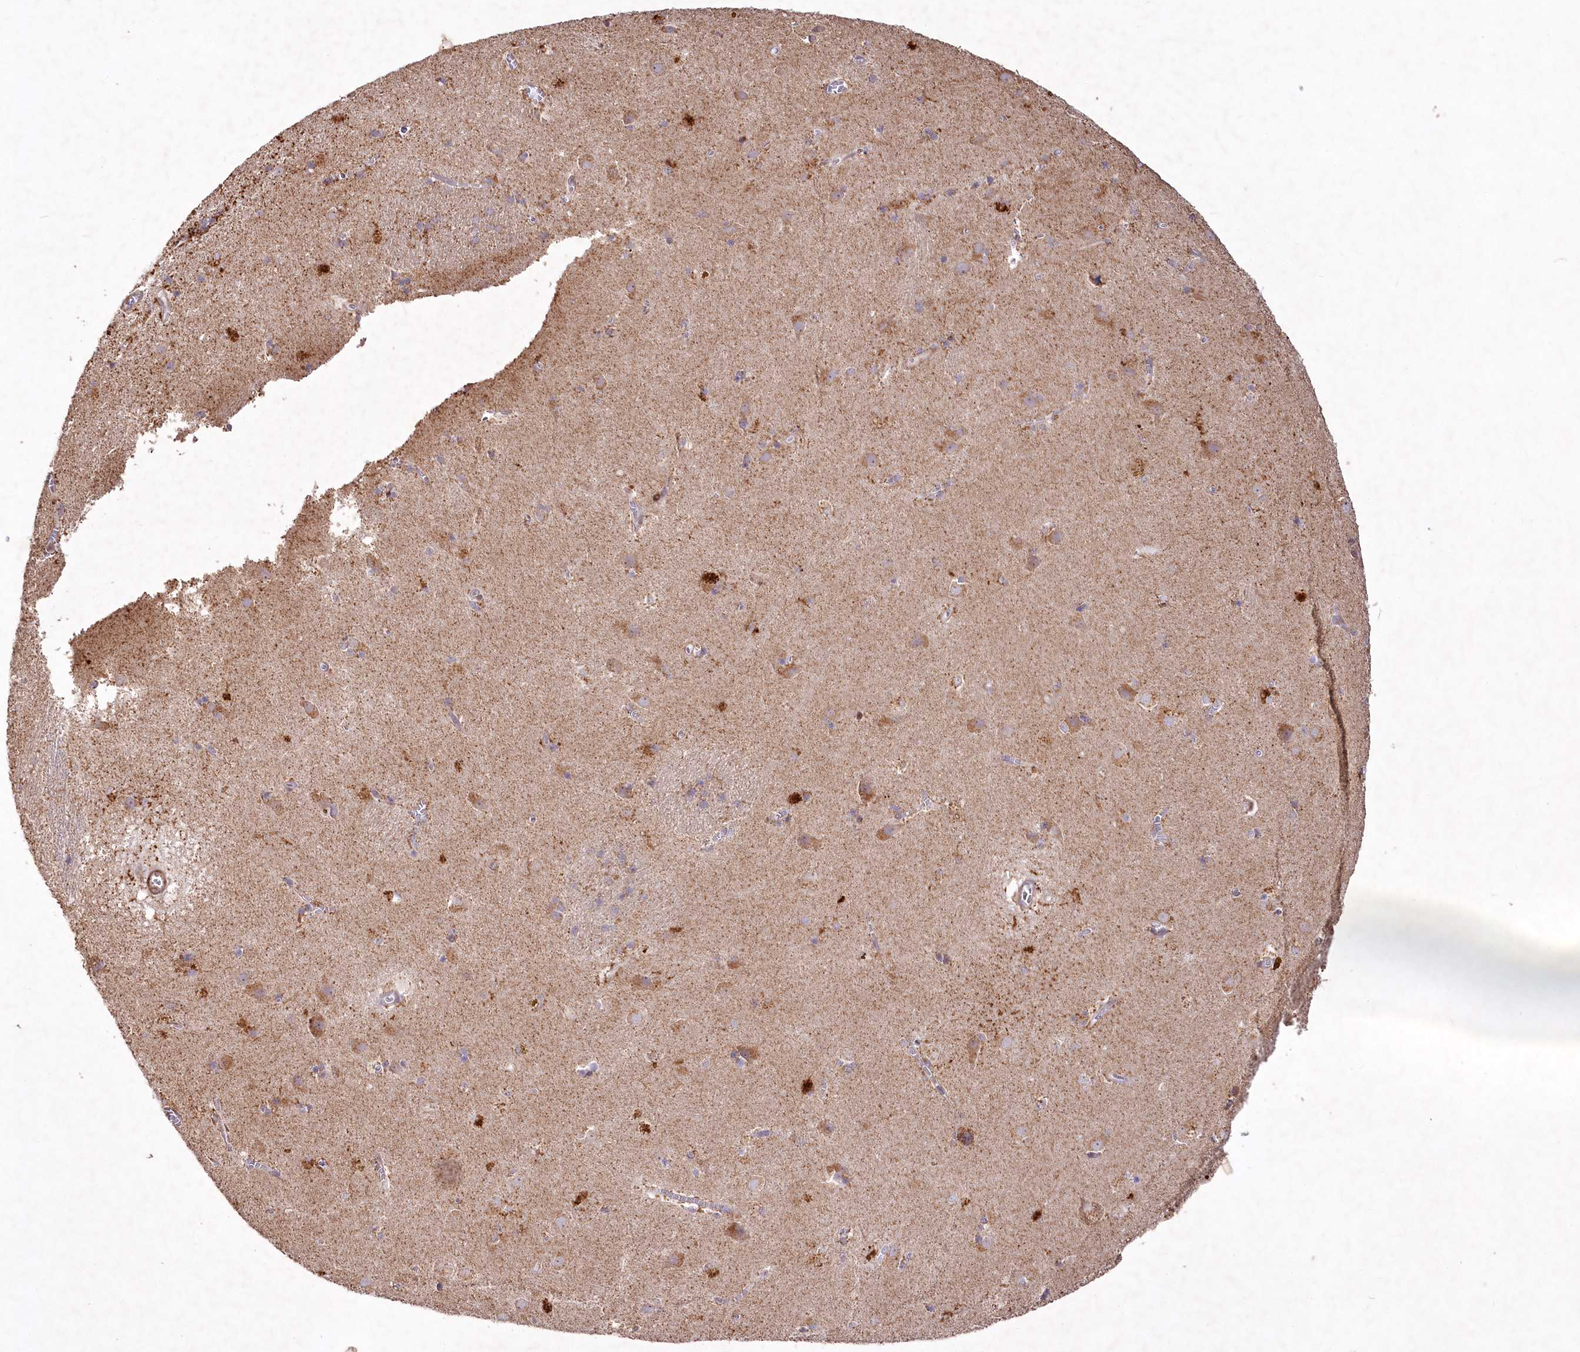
{"staining": {"intensity": "negative", "quantity": "none", "location": "none"}, "tissue": "caudate", "cell_type": "Glial cells", "image_type": "normal", "snomed": [{"axis": "morphology", "description": "Normal tissue, NOS"}, {"axis": "topography", "description": "Lateral ventricle wall"}], "caption": "DAB immunohistochemical staining of benign caudate demonstrates no significant positivity in glial cells.", "gene": "PSTK", "patient": {"sex": "male", "age": 70}}